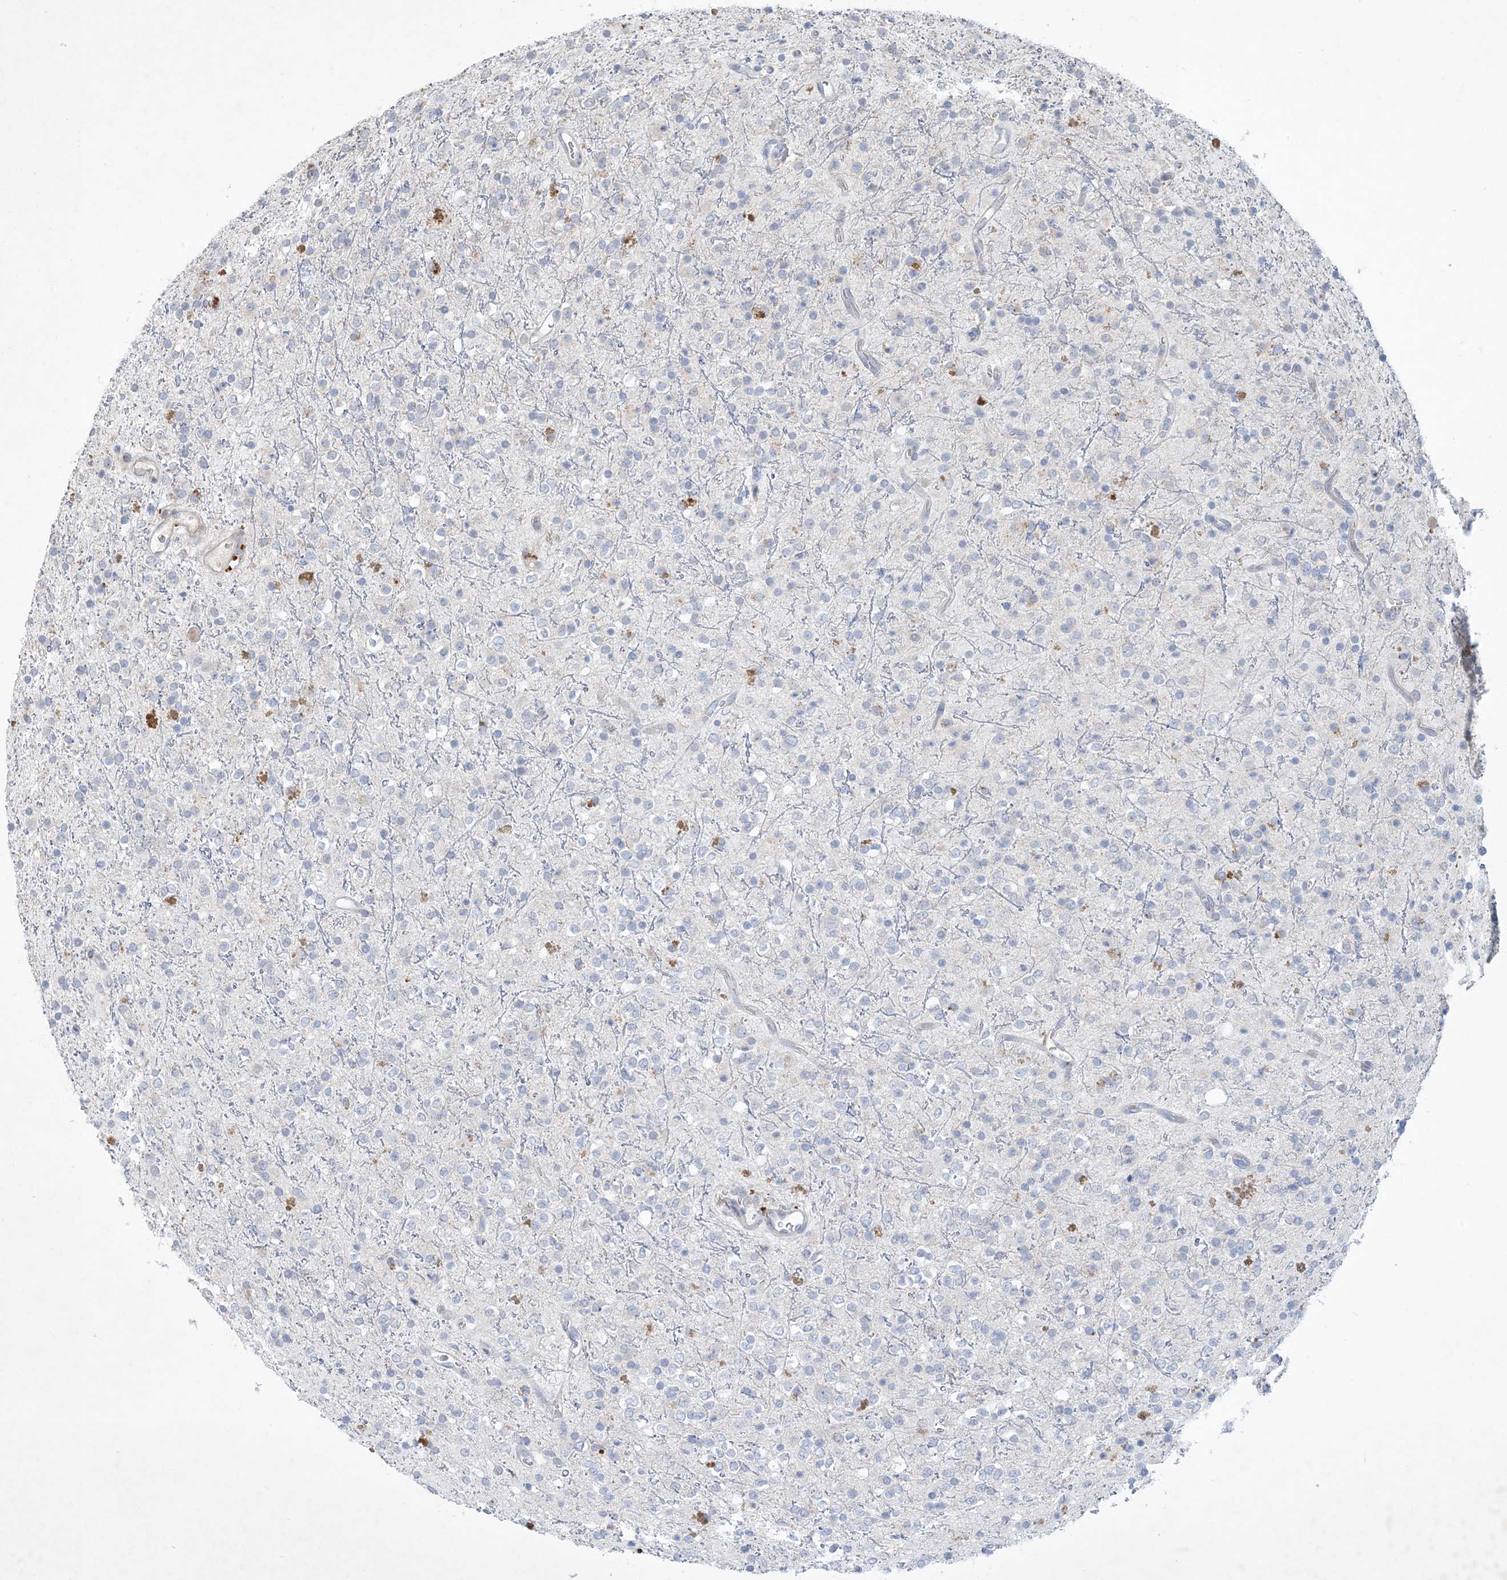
{"staining": {"intensity": "negative", "quantity": "none", "location": "none"}, "tissue": "glioma", "cell_type": "Tumor cells", "image_type": "cancer", "snomed": [{"axis": "morphology", "description": "Glioma, malignant, High grade"}, {"axis": "topography", "description": "Brain"}], "caption": "High magnification brightfield microscopy of high-grade glioma (malignant) stained with DAB (3,3'-diaminobenzidine) (brown) and counterstained with hematoxylin (blue): tumor cells show no significant expression.", "gene": "MRPS18A", "patient": {"sex": "male", "age": 34}}